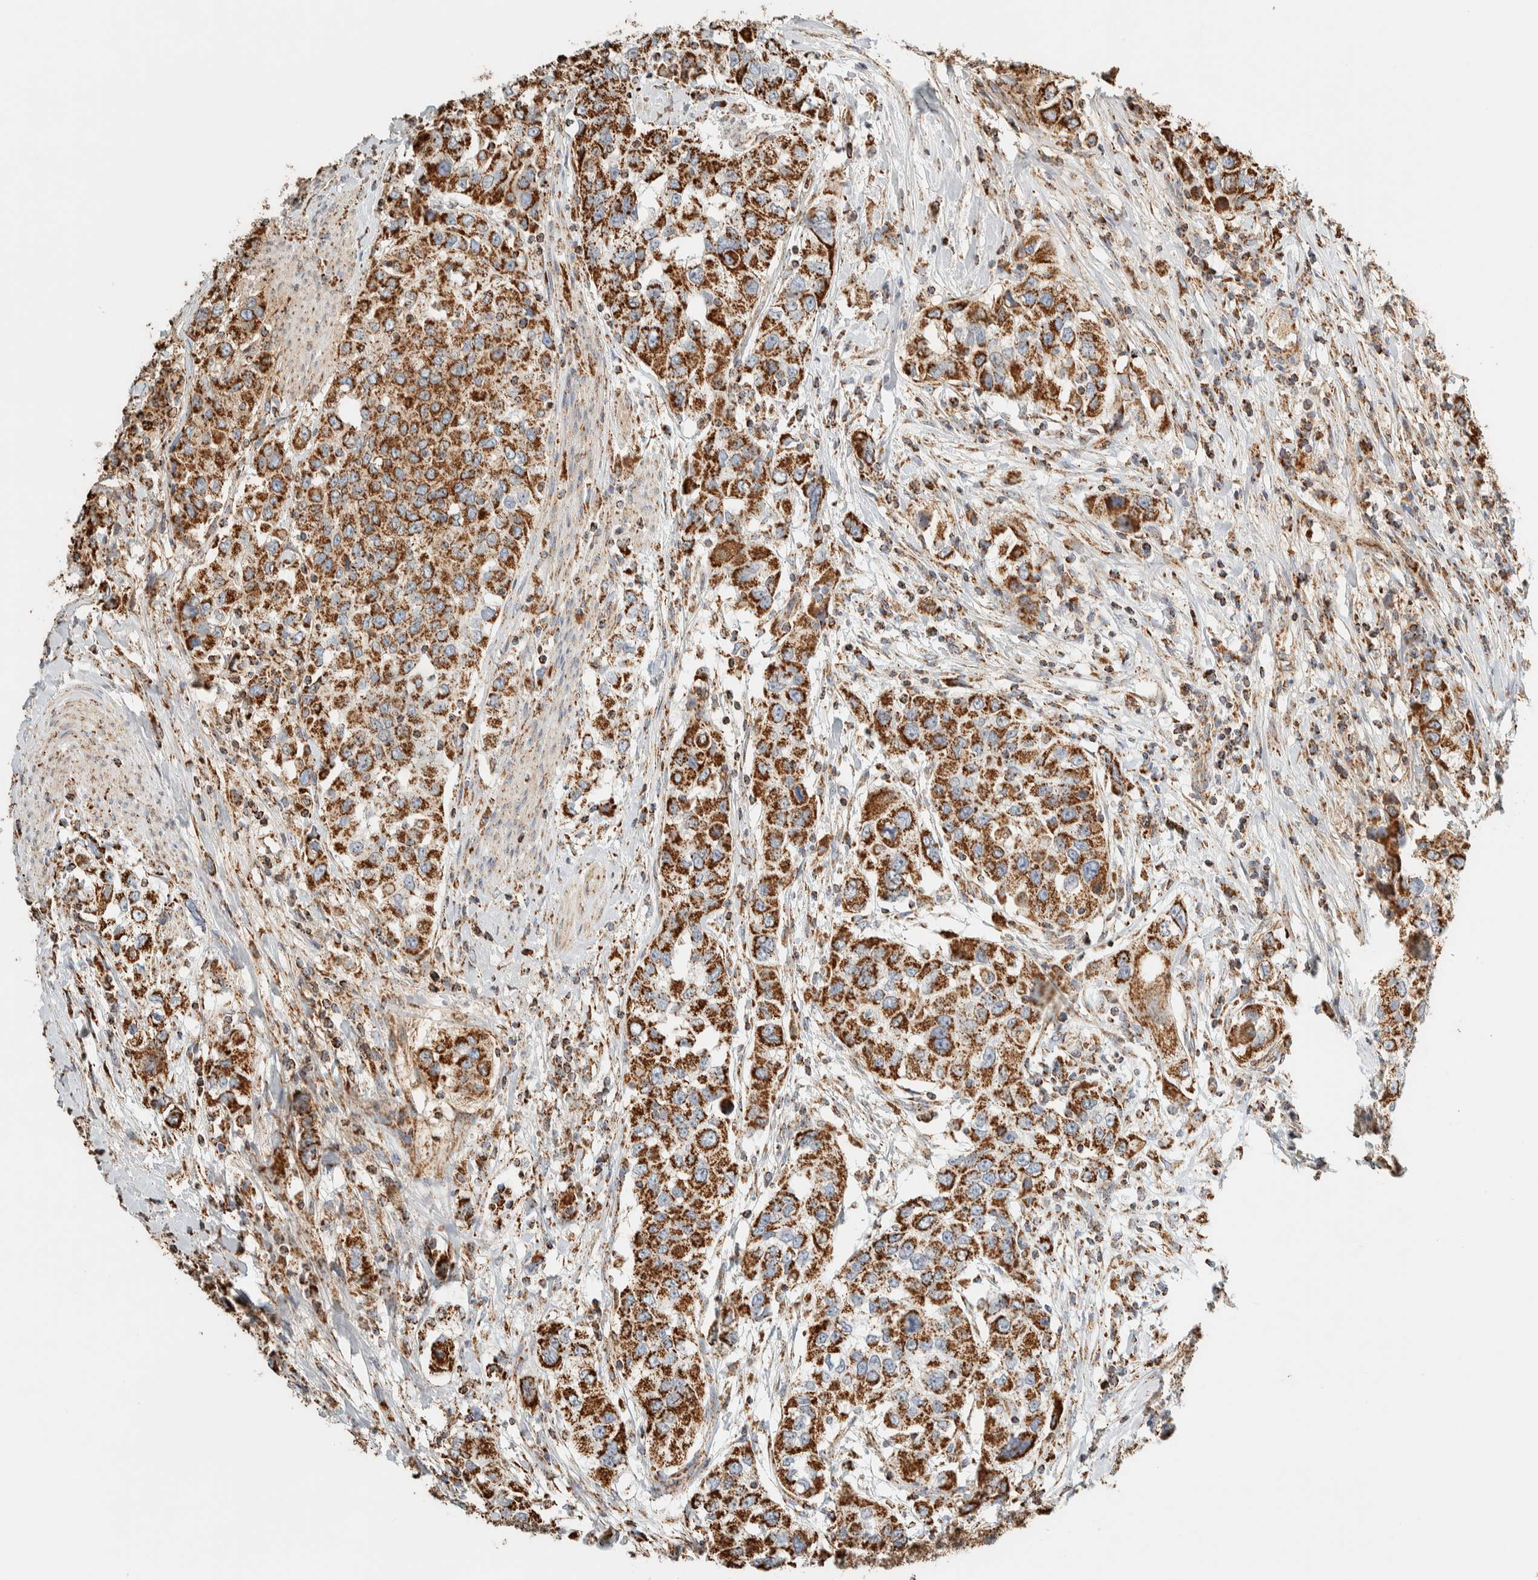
{"staining": {"intensity": "strong", "quantity": ">75%", "location": "cytoplasmic/membranous"}, "tissue": "urothelial cancer", "cell_type": "Tumor cells", "image_type": "cancer", "snomed": [{"axis": "morphology", "description": "Urothelial carcinoma, High grade"}, {"axis": "topography", "description": "Urinary bladder"}], "caption": "Brown immunohistochemical staining in urothelial cancer demonstrates strong cytoplasmic/membranous positivity in approximately >75% of tumor cells.", "gene": "ZNF454", "patient": {"sex": "female", "age": 80}}